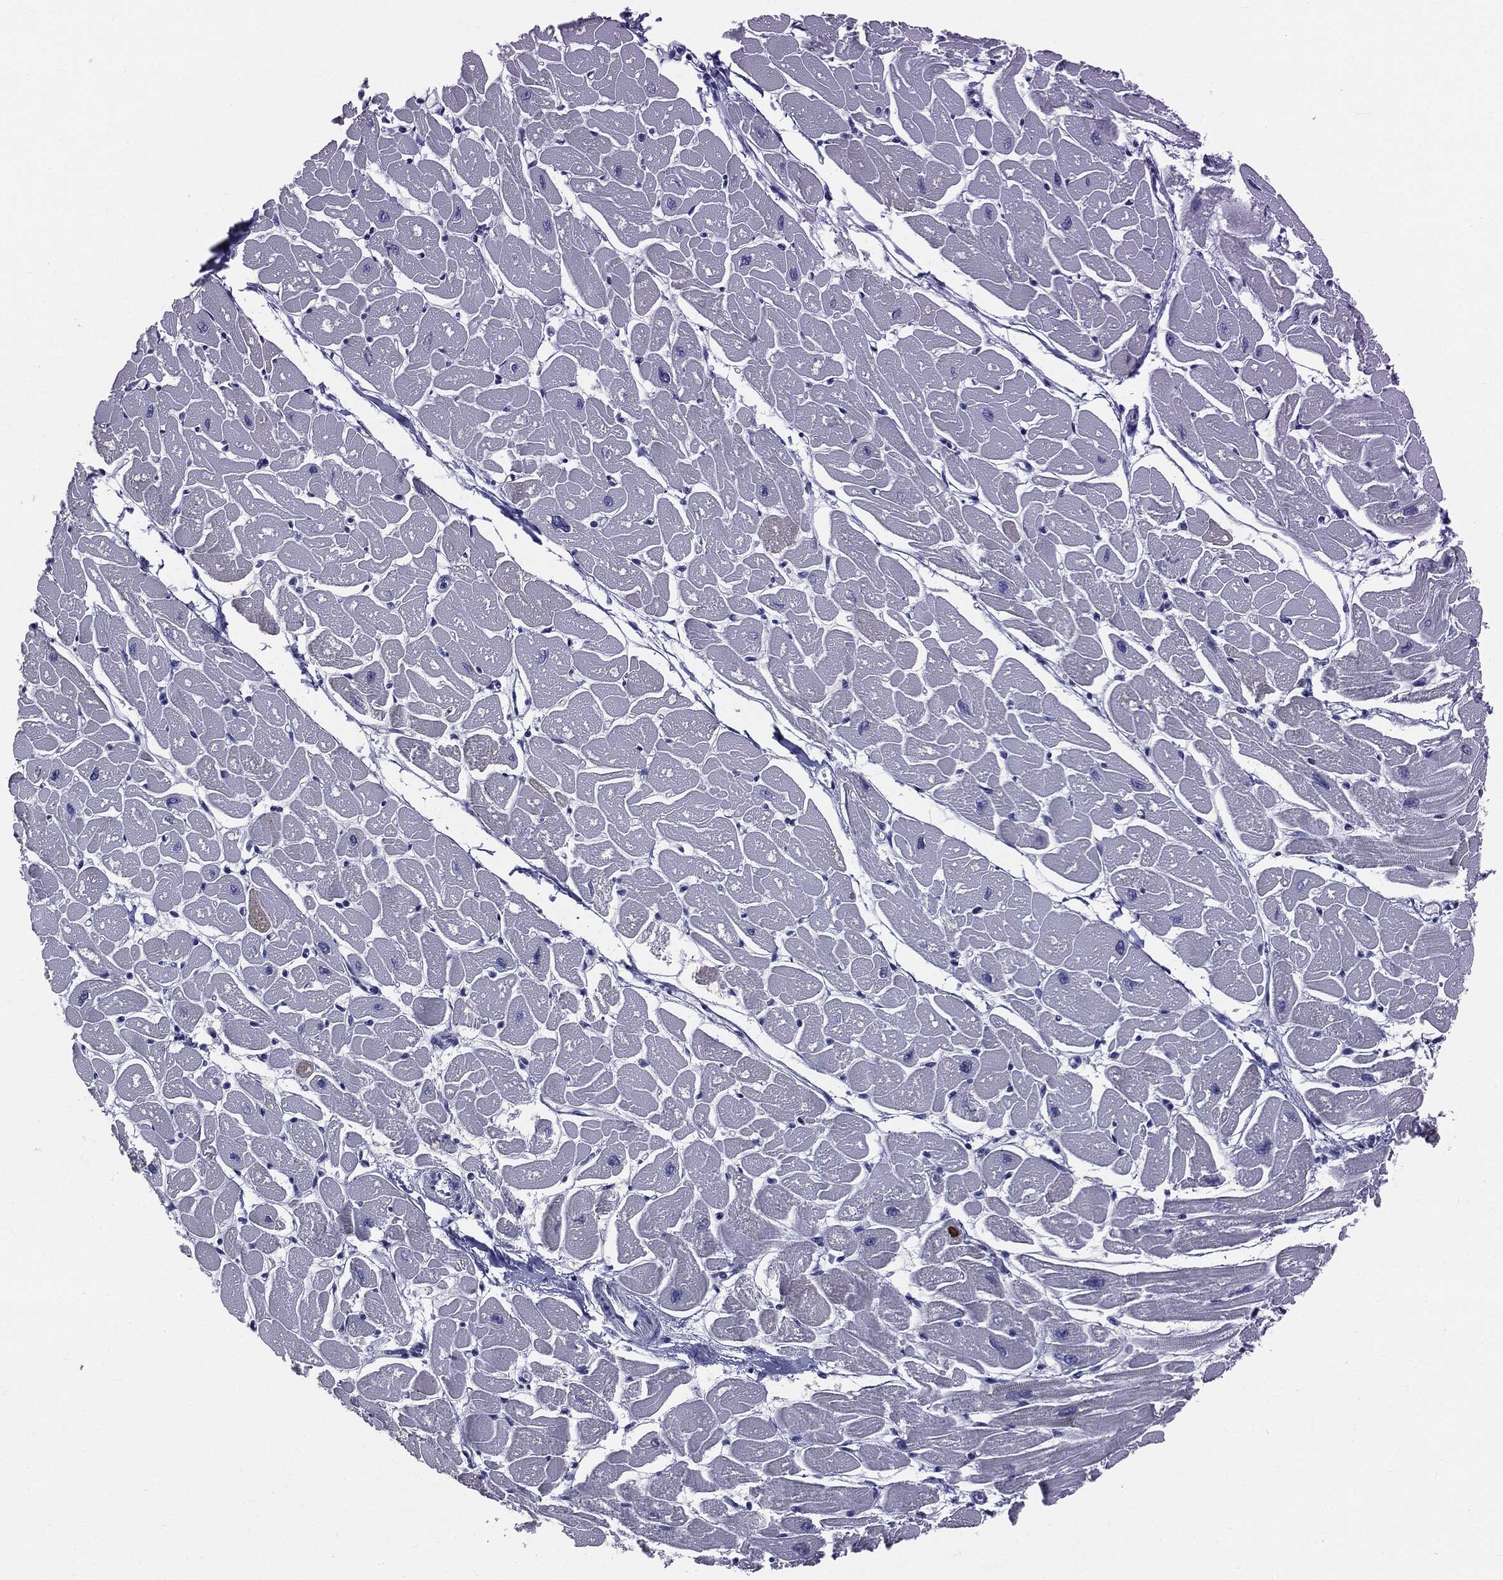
{"staining": {"intensity": "negative", "quantity": "none", "location": "none"}, "tissue": "heart muscle", "cell_type": "Cardiomyocytes", "image_type": "normal", "snomed": [{"axis": "morphology", "description": "Normal tissue, NOS"}, {"axis": "topography", "description": "Heart"}], "caption": "Immunohistochemistry (IHC) image of normal human heart muscle stained for a protein (brown), which shows no staining in cardiomyocytes.", "gene": "PTGS2", "patient": {"sex": "male", "age": 57}}